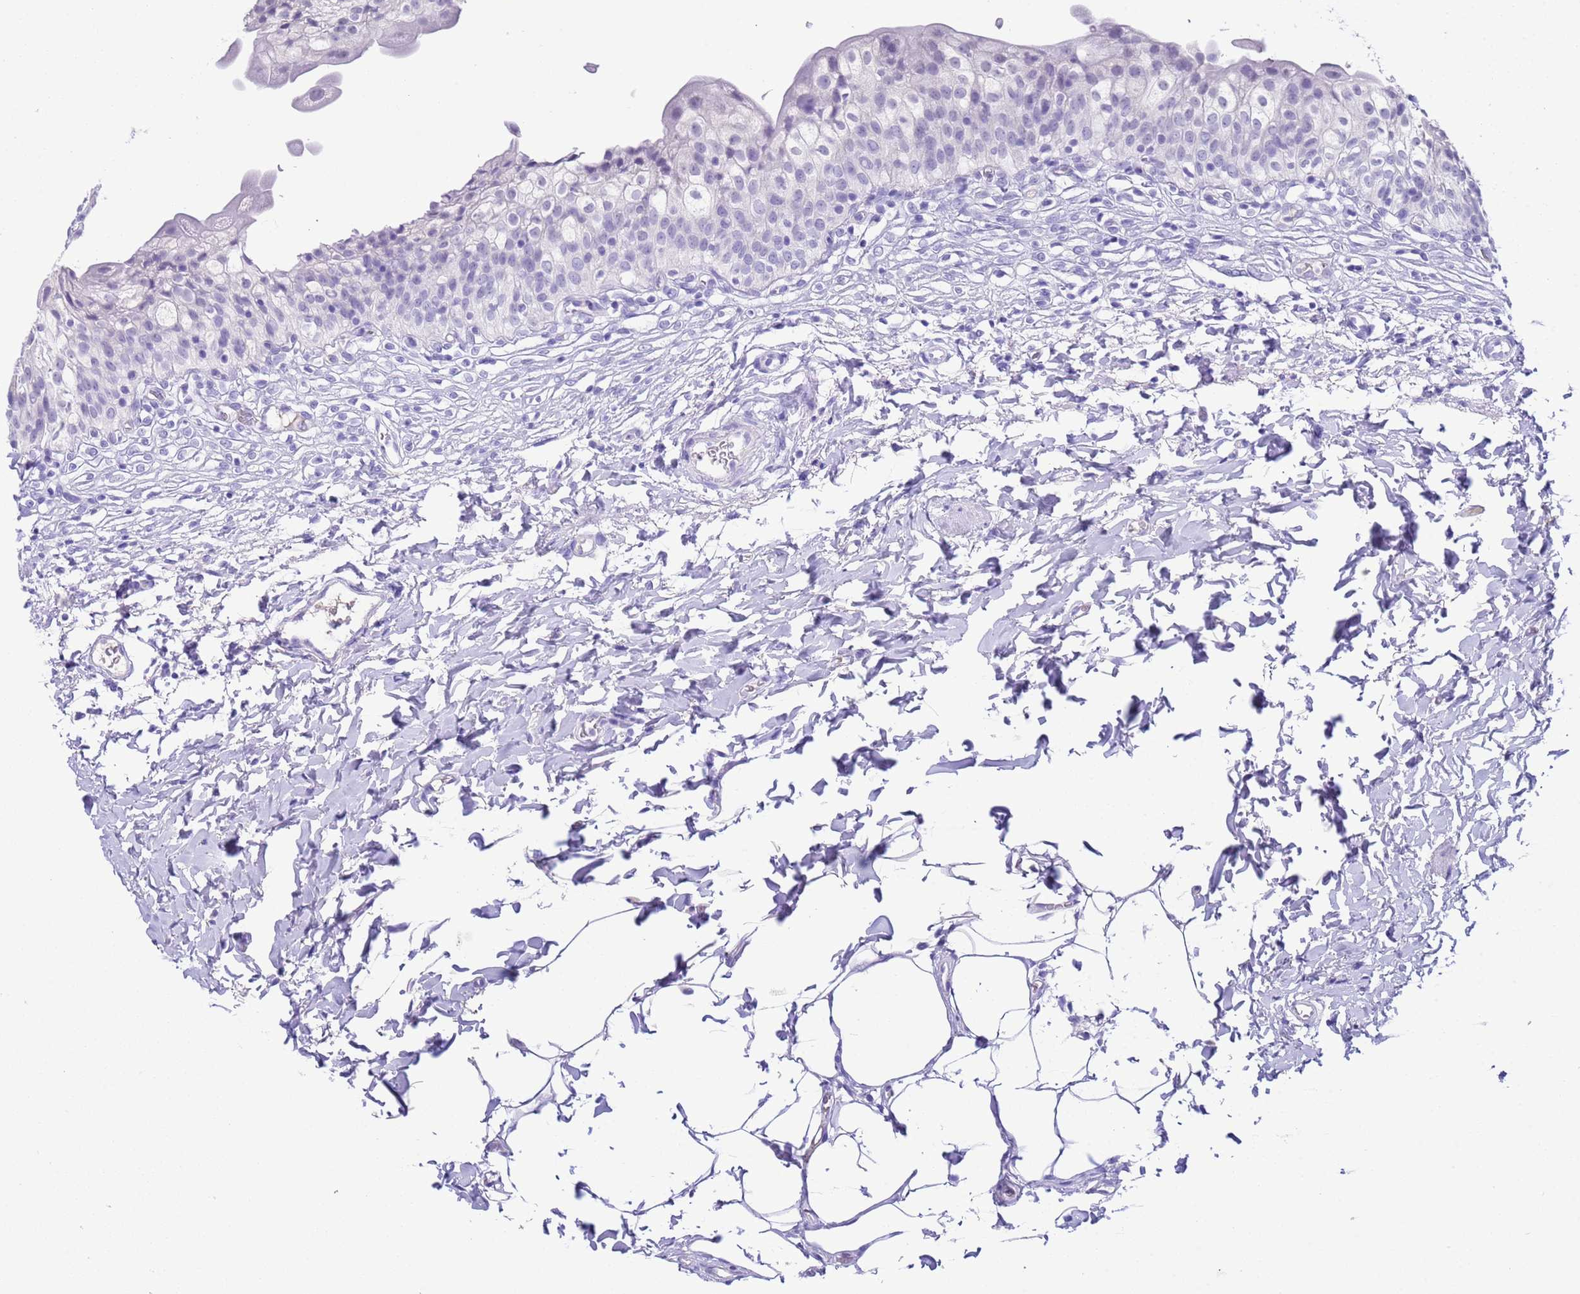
{"staining": {"intensity": "negative", "quantity": "none", "location": "none"}, "tissue": "urinary bladder", "cell_type": "Urothelial cells", "image_type": "normal", "snomed": [{"axis": "morphology", "description": "Normal tissue, NOS"}, {"axis": "topography", "description": "Urinary bladder"}], "caption": "High magnification brightfield microscopy of normal urinary bladder stained with DAB (3,3'-diaminobenzidine) (brown) and counterstained with hematoxylin (blue): urothelial cells show no significant expression.", "gene": "CKM", "patient": {"sex": "male", "age": 55}}